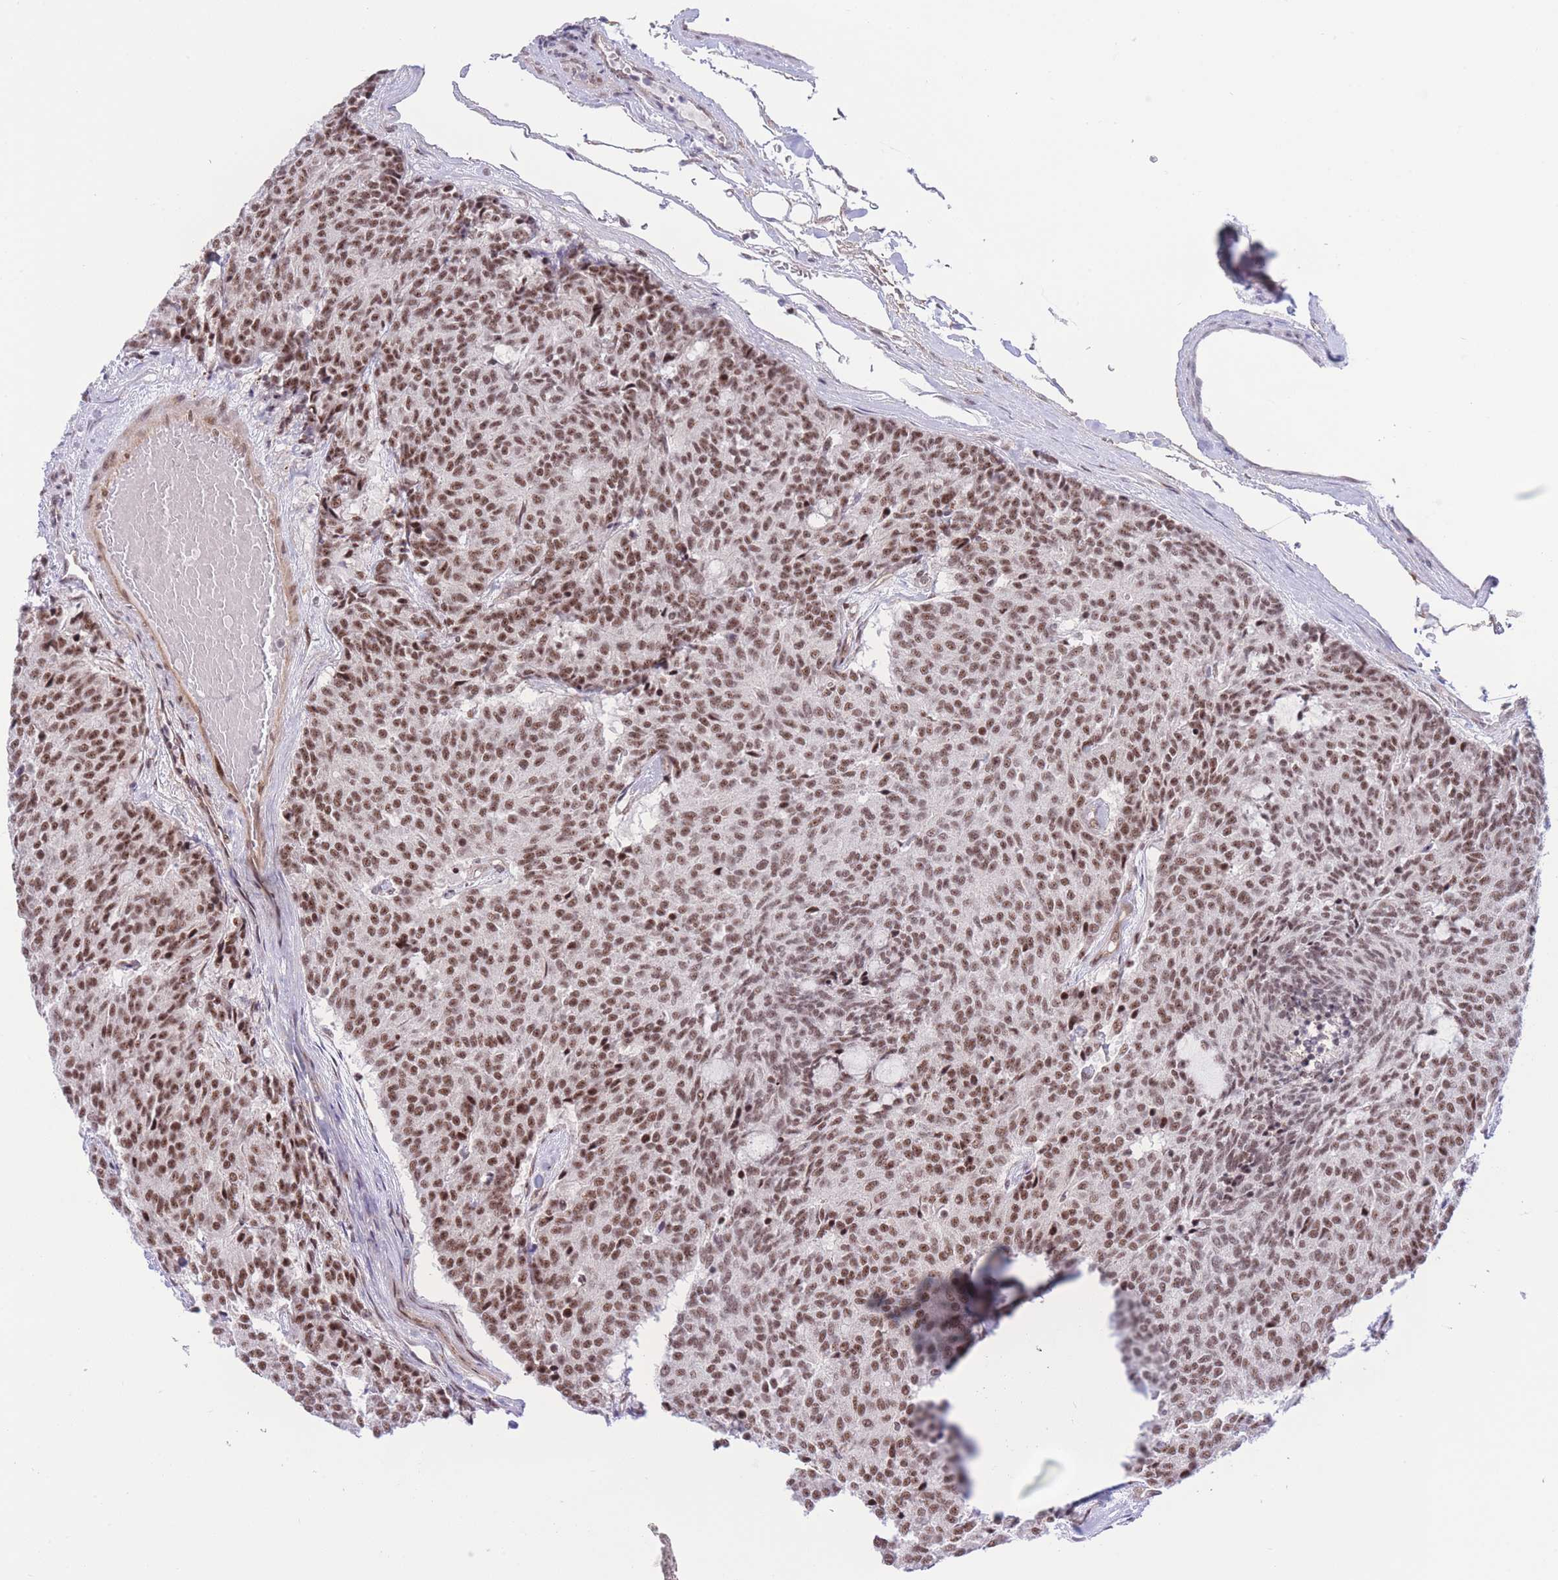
{"staining": {"intensity": "strong", "quantity": ">75%", "location": "nuclear"}, "tissue": "carcinoid", "cell_type": "Tumor cells", "image_type": "cancer", "snomed": [{"axis": "morphology", "description": "Carcinoid, malignant, NOS"}, {"axis": "topography", "description": "Pancreas"}], "caption": "About >75% of tumor cells in human carcinoid show strong nuclear protein expression as visualized by brown immunohistochemical staining.", "gene": "PCIF1", "patient": {"sex": "female", "age": 54}}